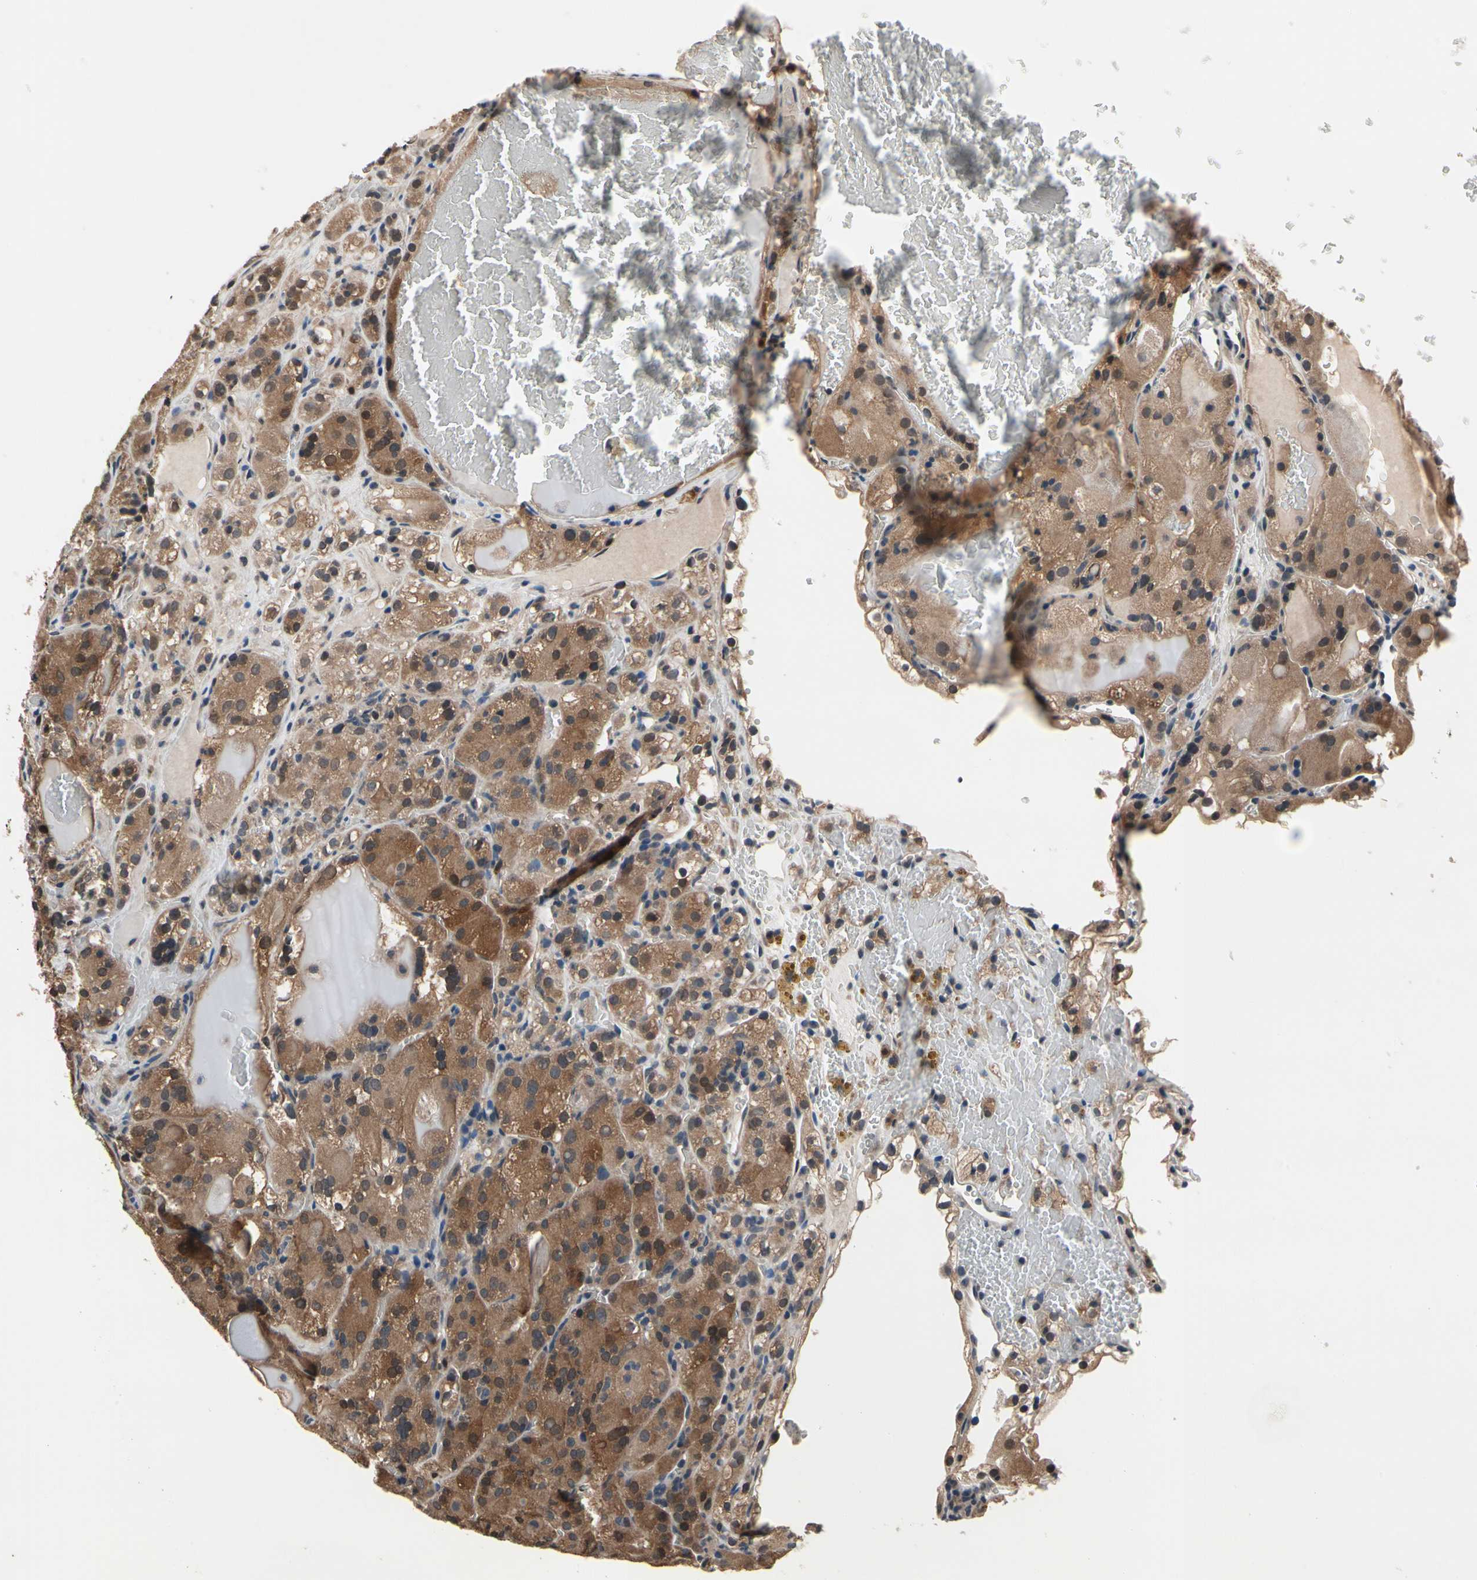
{"staining": {"intensity": "moderate", "quantity": ">75%", "location": "cytoplasmic/membranous"}, "tissue": "renal cancer", "cell_type": "Tumor cells", "image_type": "cancer", "snomed": [{"axis": "morphology", "description": "Normal tissue, NOS"}, {"axis": "morphology", "description": "Adenocarcinoma, NOS"}, {"axis": "topography", "description": "Kidney"}], "caption": "Immunohistochemistry (IHC) histopathology image of neoplastic tissue: renal adenocarcinoma stained using immunohistochemistry shows medium levels of moderate protein expression localized specifically in the cytoplasmic/membranous of tumor cells, appearing as a cytoplasmic/membranous brown color.", "gene": "PRDX6", "patient": {"sex": "male", "age": 61}}